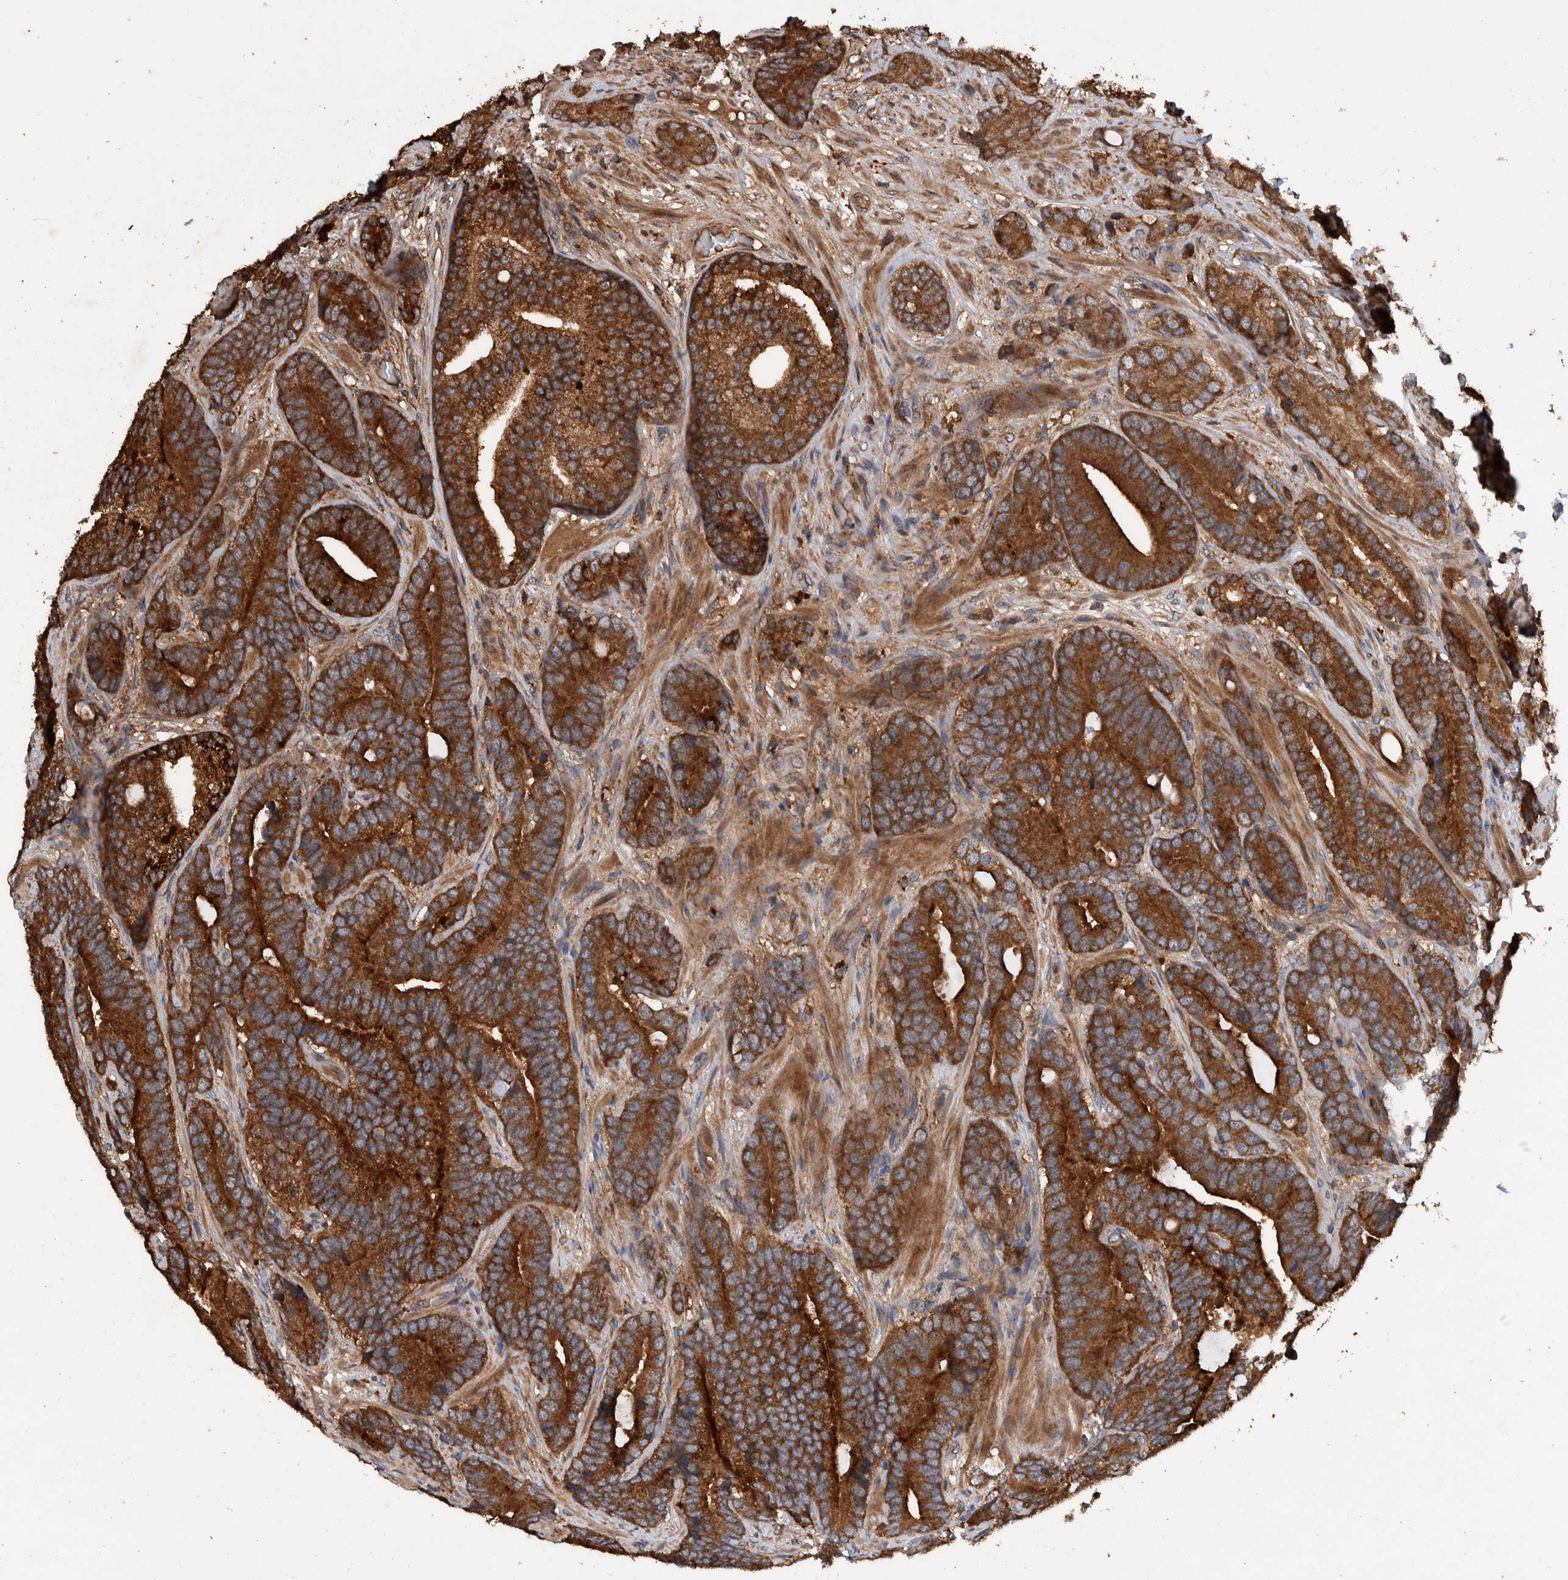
{"staining": {"intensity": "strong", "quantity": ">75%", "location": "cytoplasmic/membranous"}, "tissue": "prostate cancer", "cell_type": "Tumor cells", "image_type": "cancer", "snomed": [{"axis": "morphology", "description": "Adenocarcinoma, High grade"}, {"axis": "topography", "description": "Prostate"}], "caption": "A histopathology image showing strong cytoplasmic/membranous expression in about >75% of tumor cells in prostate cancer (high-grade adenocarcinoma), as visualized by brown immunohistochemical staining.", "gene": "VBP1", "patient": {"sex": "male", "age": 55}}